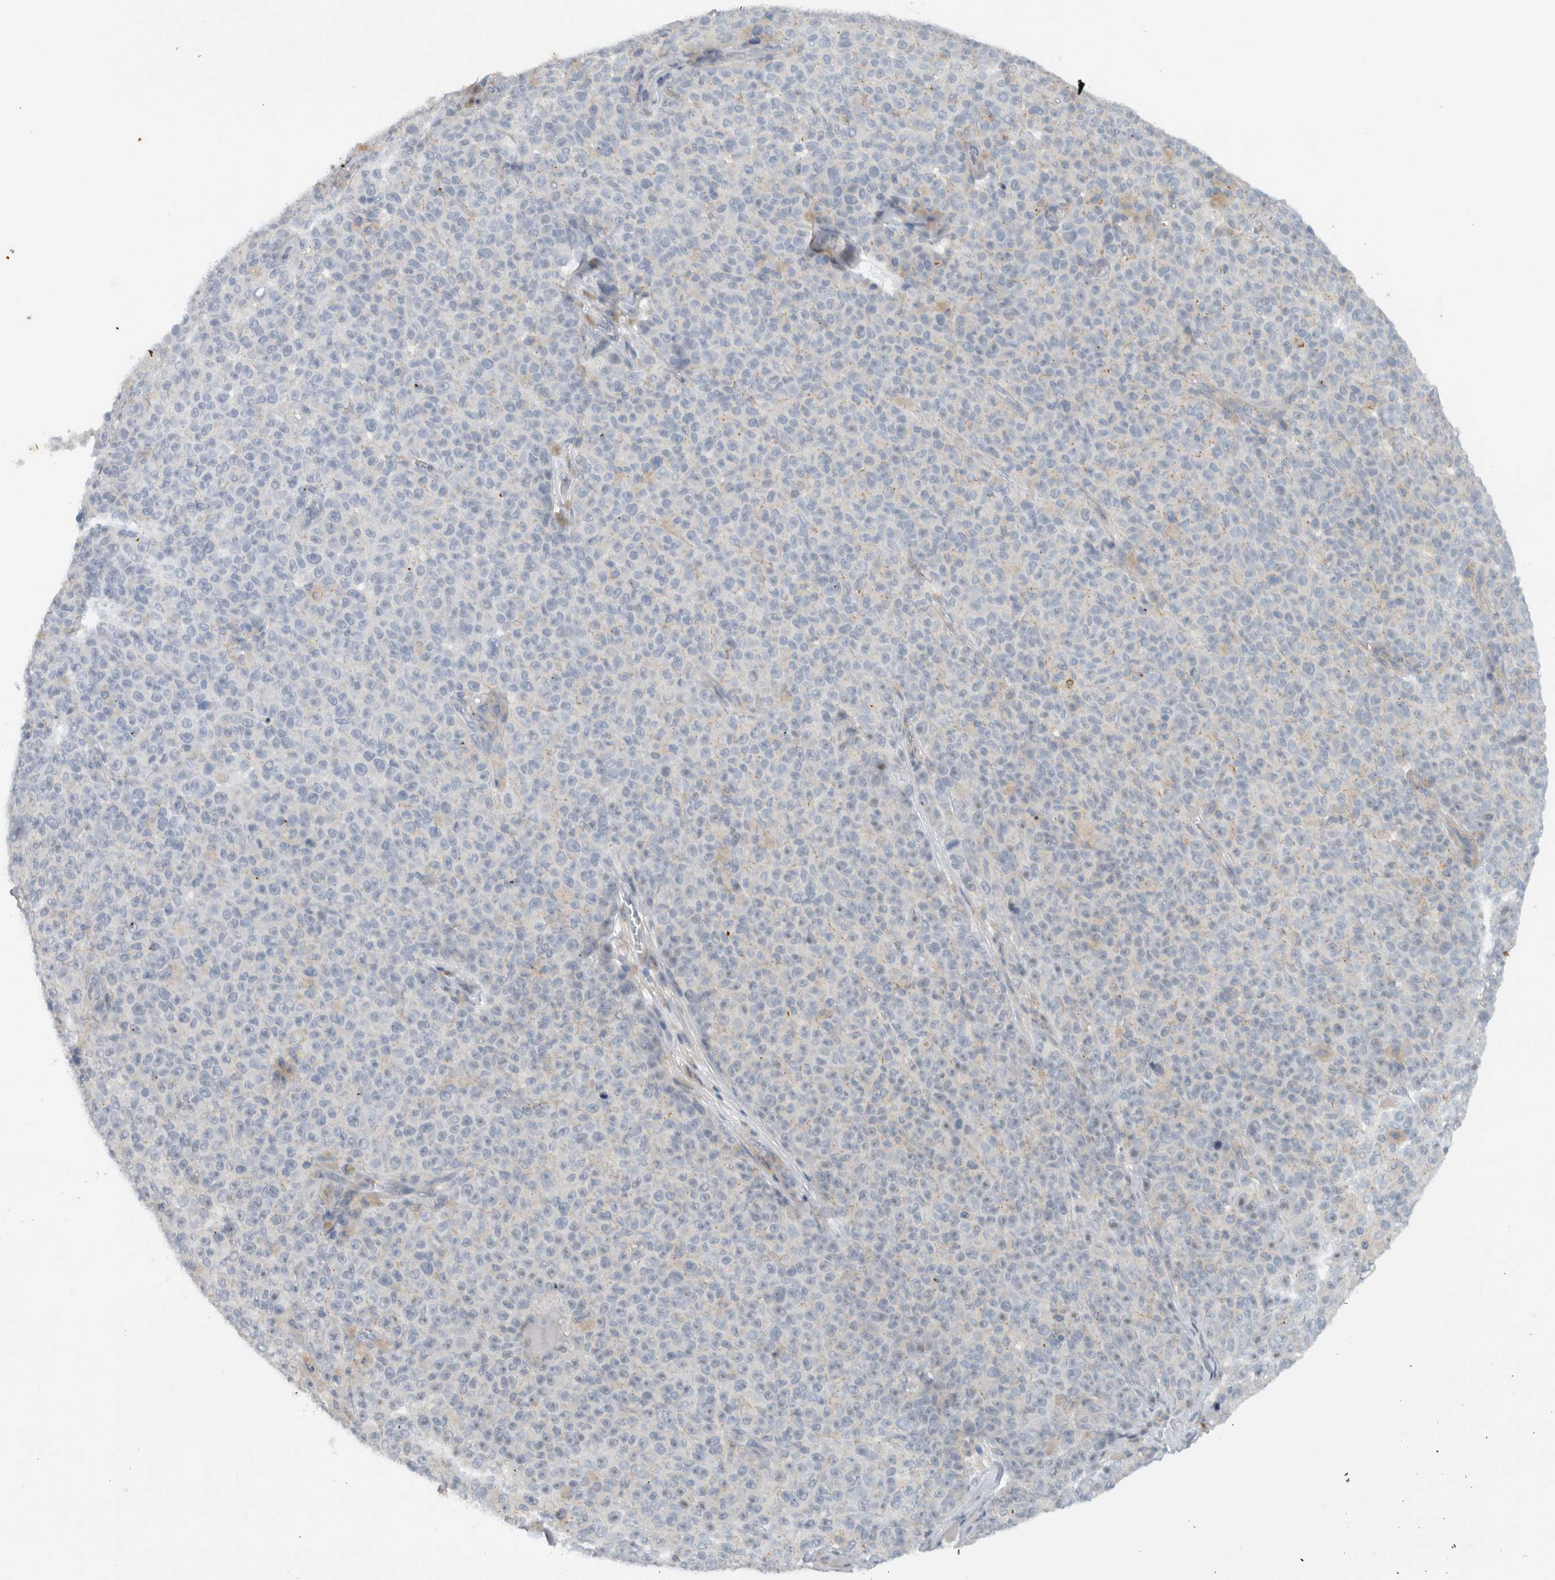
{"staining": {"intensity": "negative", "quantity": "none", "location": "none"}, "tissue": "melanoma", "cell_type": "Tumor cells", "image_type": "cancer", "snomed": [{"axis": "morphology", "description": "Malignant melanoma, NOS"}, {"axis": "topography", "description": "Skin"}], "caption": "Immunohistochemical staining of malignant melanoma reveals no significant staining in tumor cells. (DAB IHC visualized using brightfield microscopy, high magnification).", "gene": "MPRIP", "patient": {"sex": "female", "age": 82}}